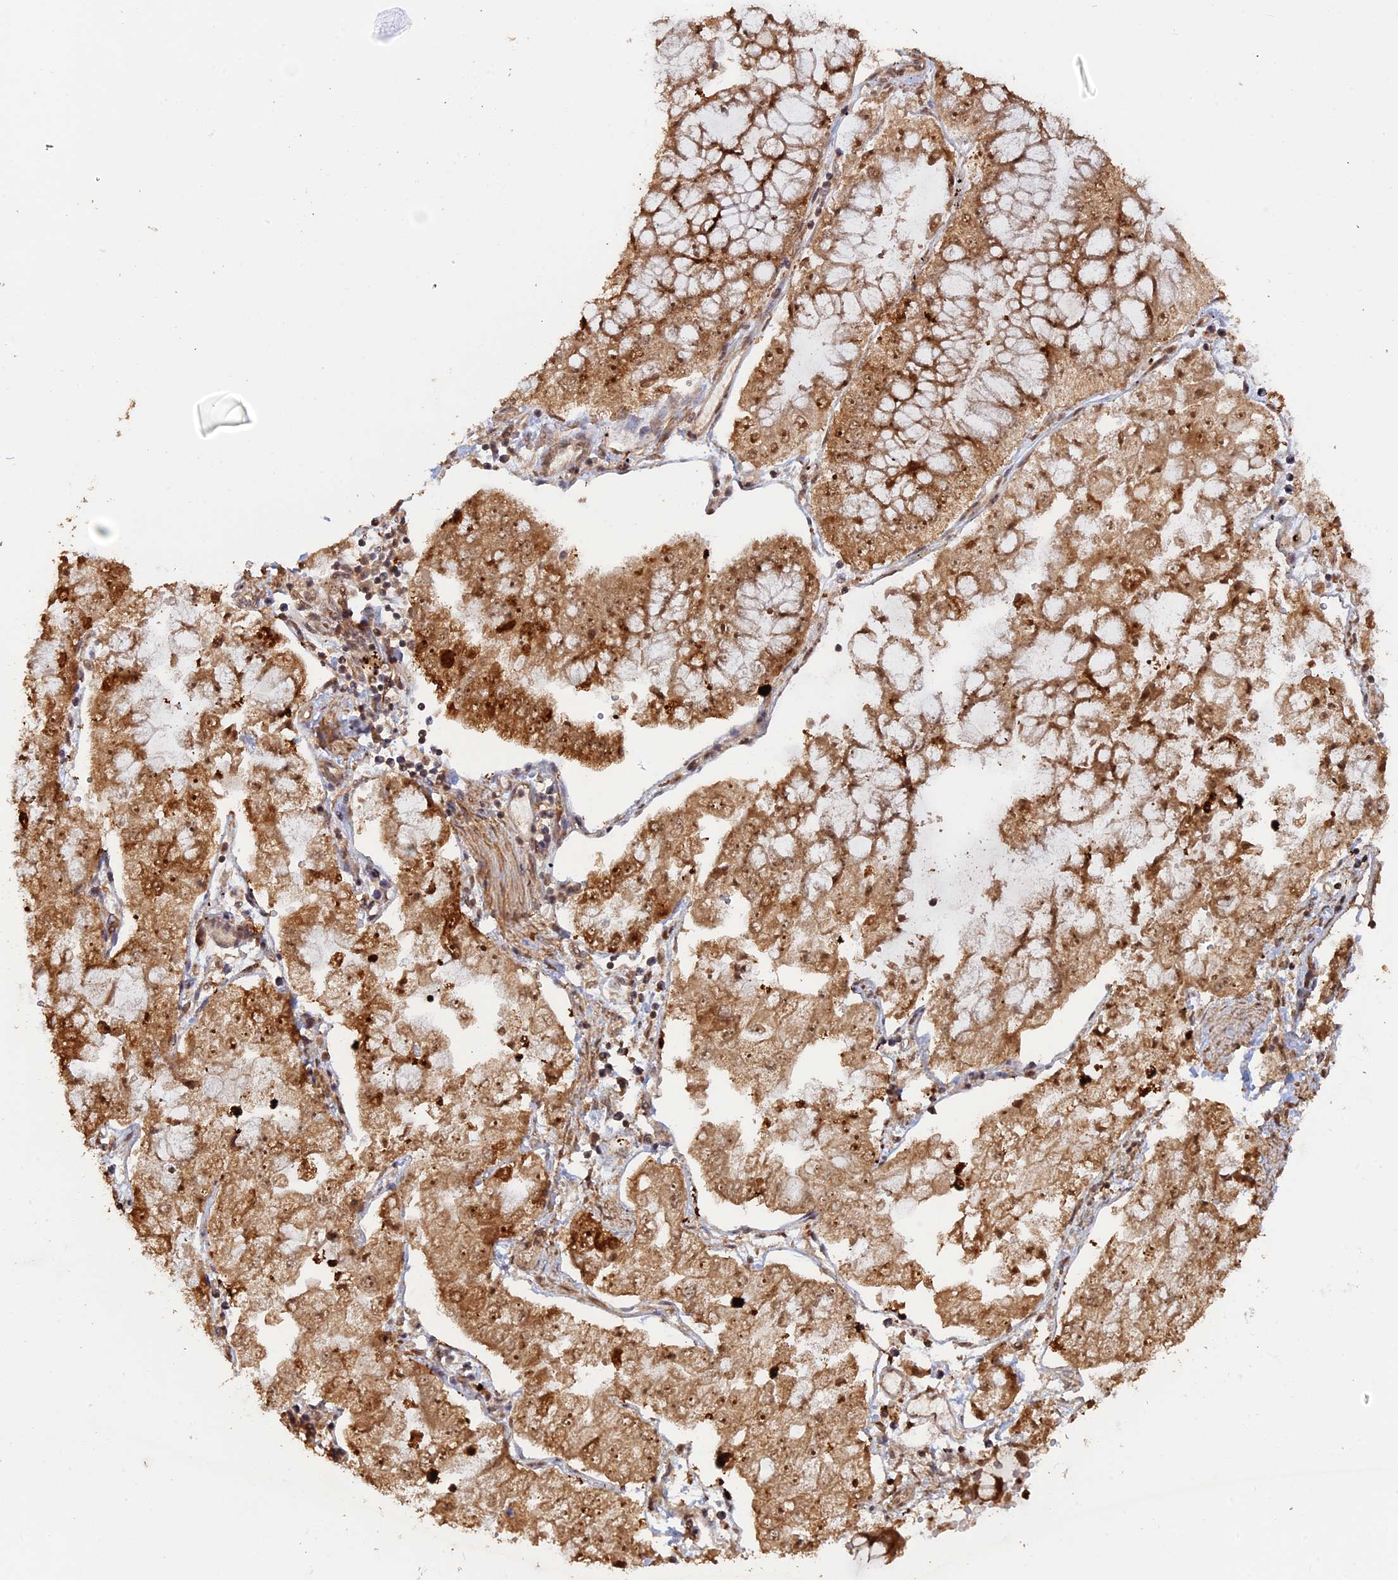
{"staining": {"intensity": "moderate", "quantity": ">75%", "location": "cytoplasmic/membranous,nuclear"}, "tissue": "stomach cancer", "cell_type": "Tumor cells", "image_type": "cancer", "snomed": [{"axis": "morphology", "description": "Adenocarcinoma, NOS"}, {"axis": "topography", "description": "Stomach"}], "caption": "Approximately >75% of tumor cells in human adenocarcinoma (stomach) show moderate cytoplasmic/membranous and nuclear protein staining as visualized by brown immunohistochemical staining.", "gene": "FAM210B", "patient": {"sex": "male", "age": 76}}